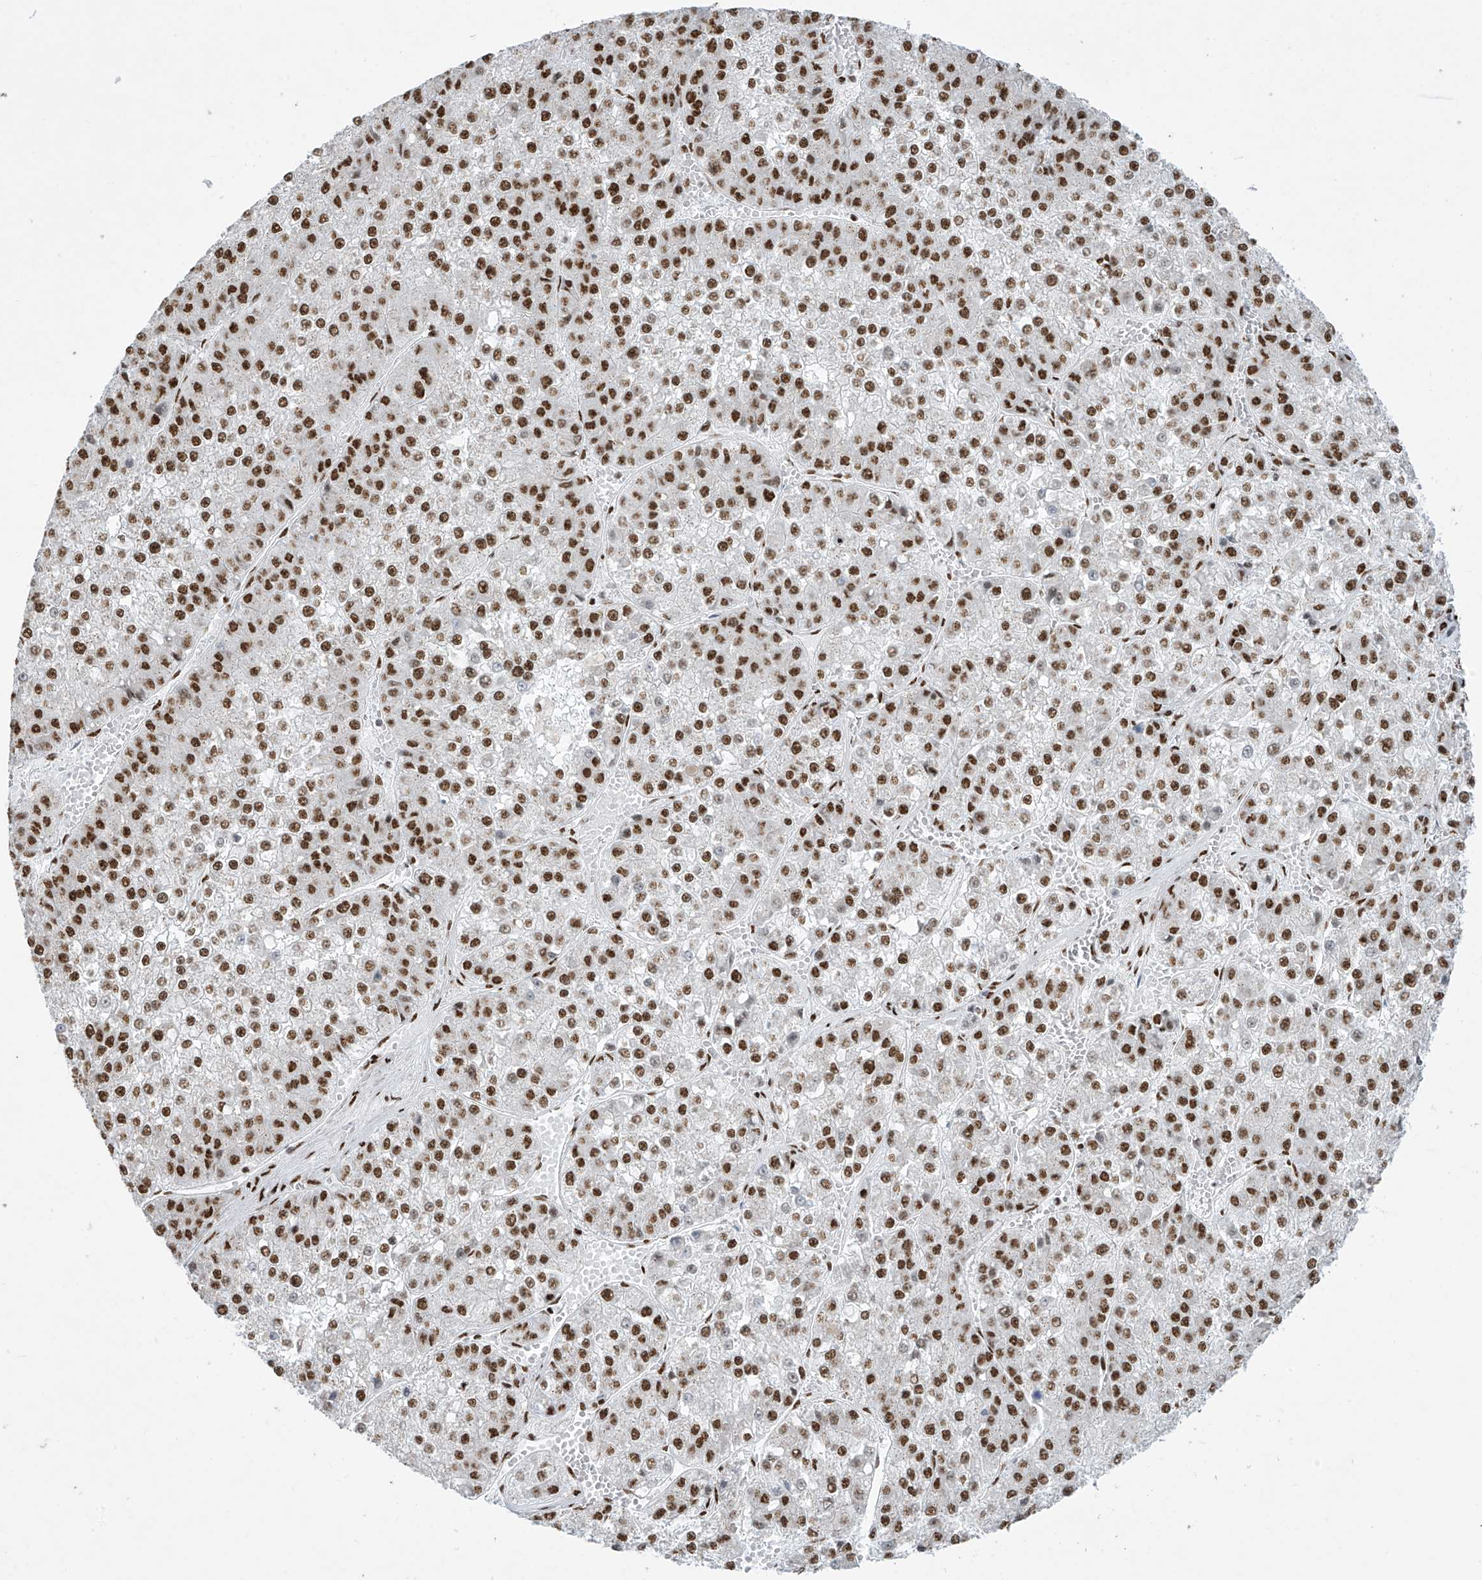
{"staining": {"intensity": "strong", "quantity": ">75%", "location": "nuclear"}, "tissue": "liver cancer", "cell_type": "Tumor cells", "image_type": "cancer", "snomed": [{"axis": "morphology", "description": "Carcinoma, Hepatocellular, NOS"}, {"axis": "topography", "description": "Liver"}], "caption": "This image displays immunohistochemistry (IHC) staining of human liver cancer, with high strong nuclear staining in approximately >75% of tumor cells.", "gene": "MS4A6A", "patient": {"sex": "female", "age": 73}}